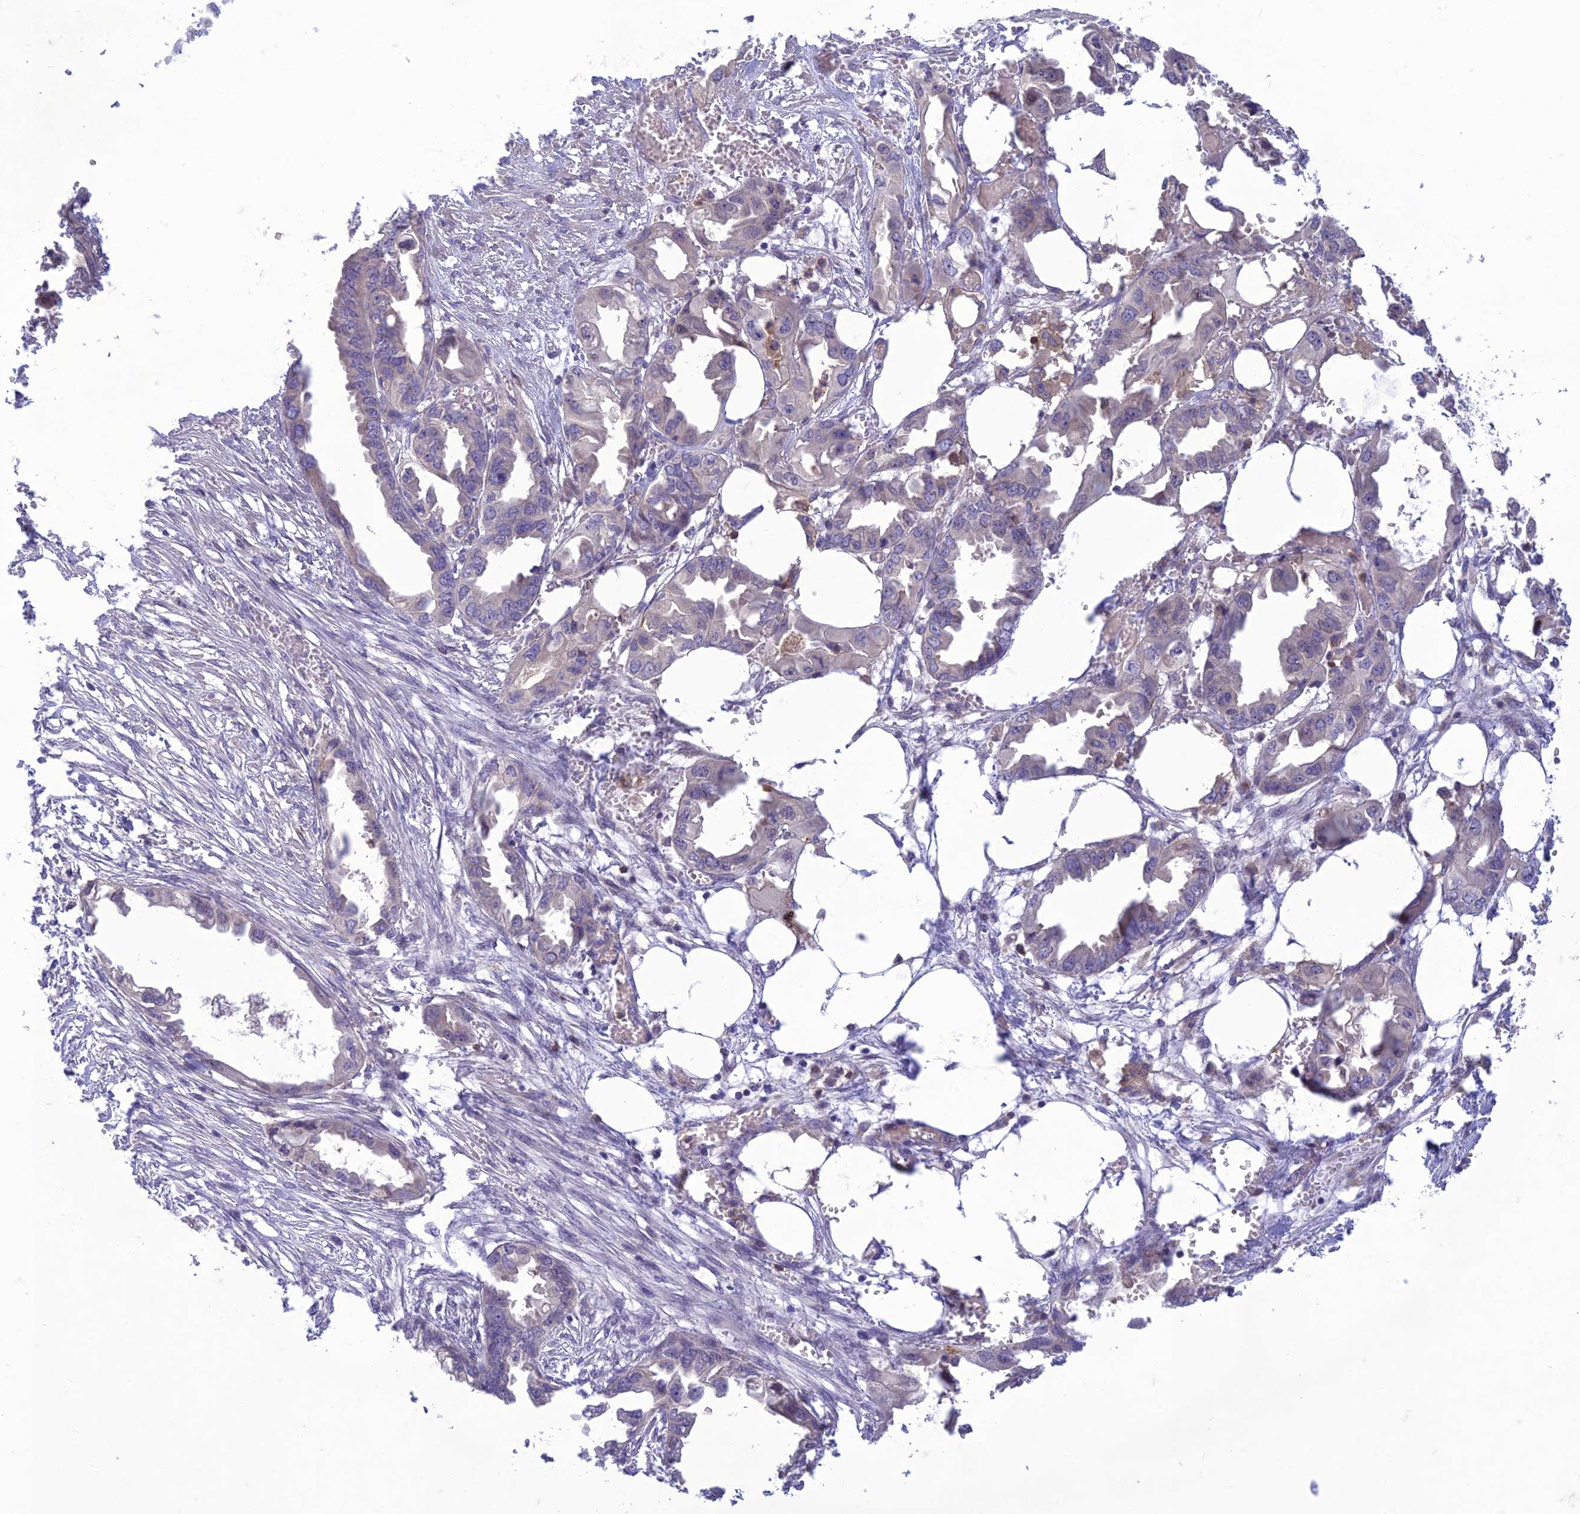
{"staining": {"intensity": "negative", "quantity": "none", "location": "none"}, "tissue": "endometrial cancer", "cell_type": "Tumor cells", "image_type": "cancer", "snomed": [{"axis": "morphology", "description": "Adenocarcinoma, NOS"}, {"axis": "morphology", "description": "Adenocarcinoma, metastatic, NOS"}, {"axis": "topography", "description": "Adipose tissue"}, {"axis": "topography", "description": "Endometrium"}], "caption": "This is a micrograph of immunohistochemistry (IHC) staining of endometrial cancer, which shows no expression in tumor cells.", "gene": "ITGAE", "patient": {"sex": "female", "age": 67}}